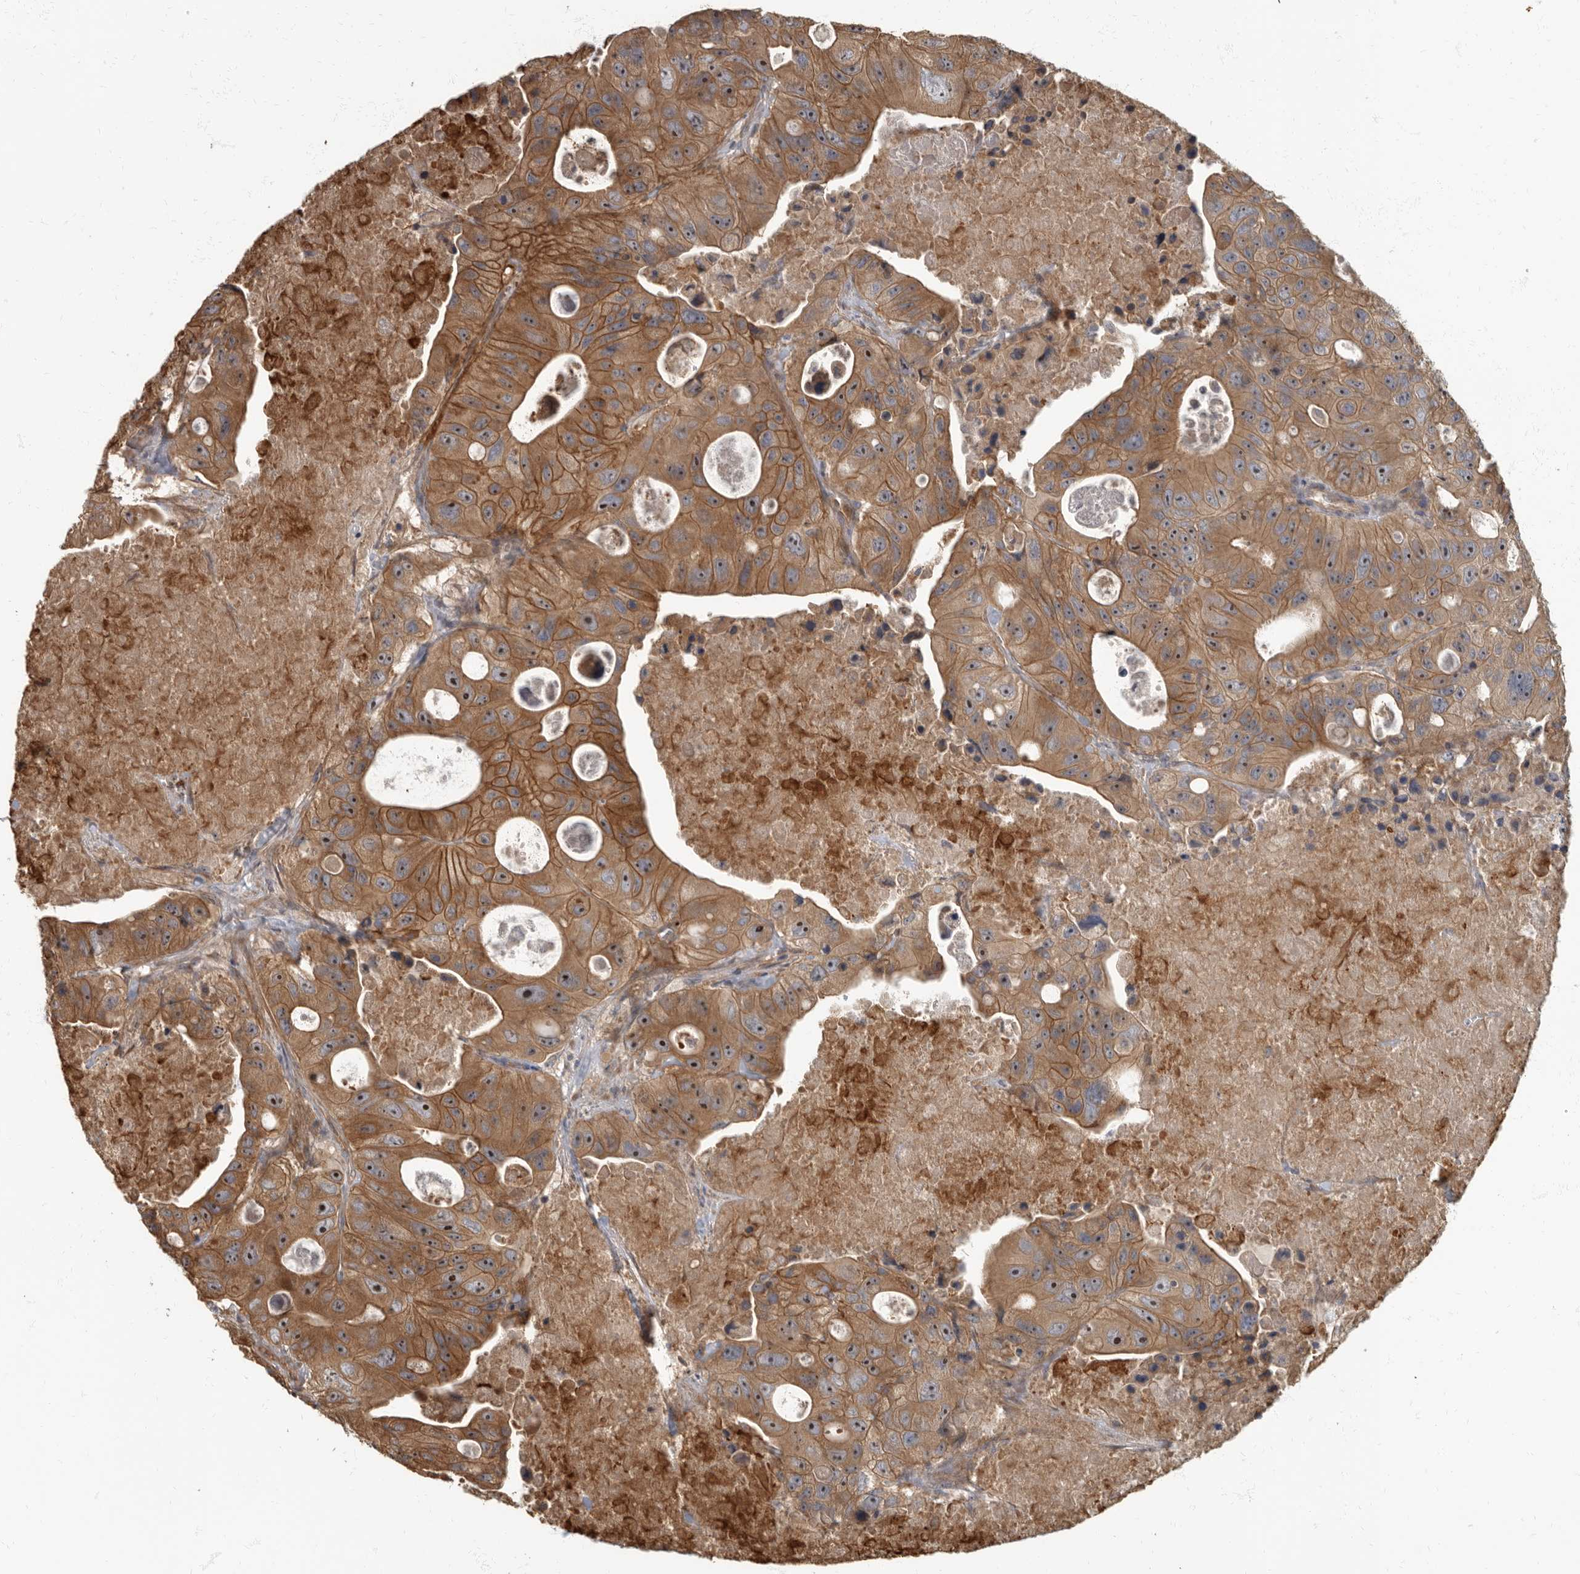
{"staining": {"intensity": "moderate", "quantity": ">75%", "location": "cytoplasmic/membranous"}, "tissue": "colorectal cancer", "cell_type": "Tumor cells", "image_type": "cancer", "snomed": [{"axis": "morphology", "description": "Adenocarcinoma, NOS"}, {"axis": "topography", "description": "Colon"}], "caption": "A brown stain highlights moderate cytoplasmic/membranous positivity of a protein in human colorectal cancer (adenocarcinoma) tumor cells.", "gene": "DAAM1", "patient": {"sex": "female", "age": 46}}